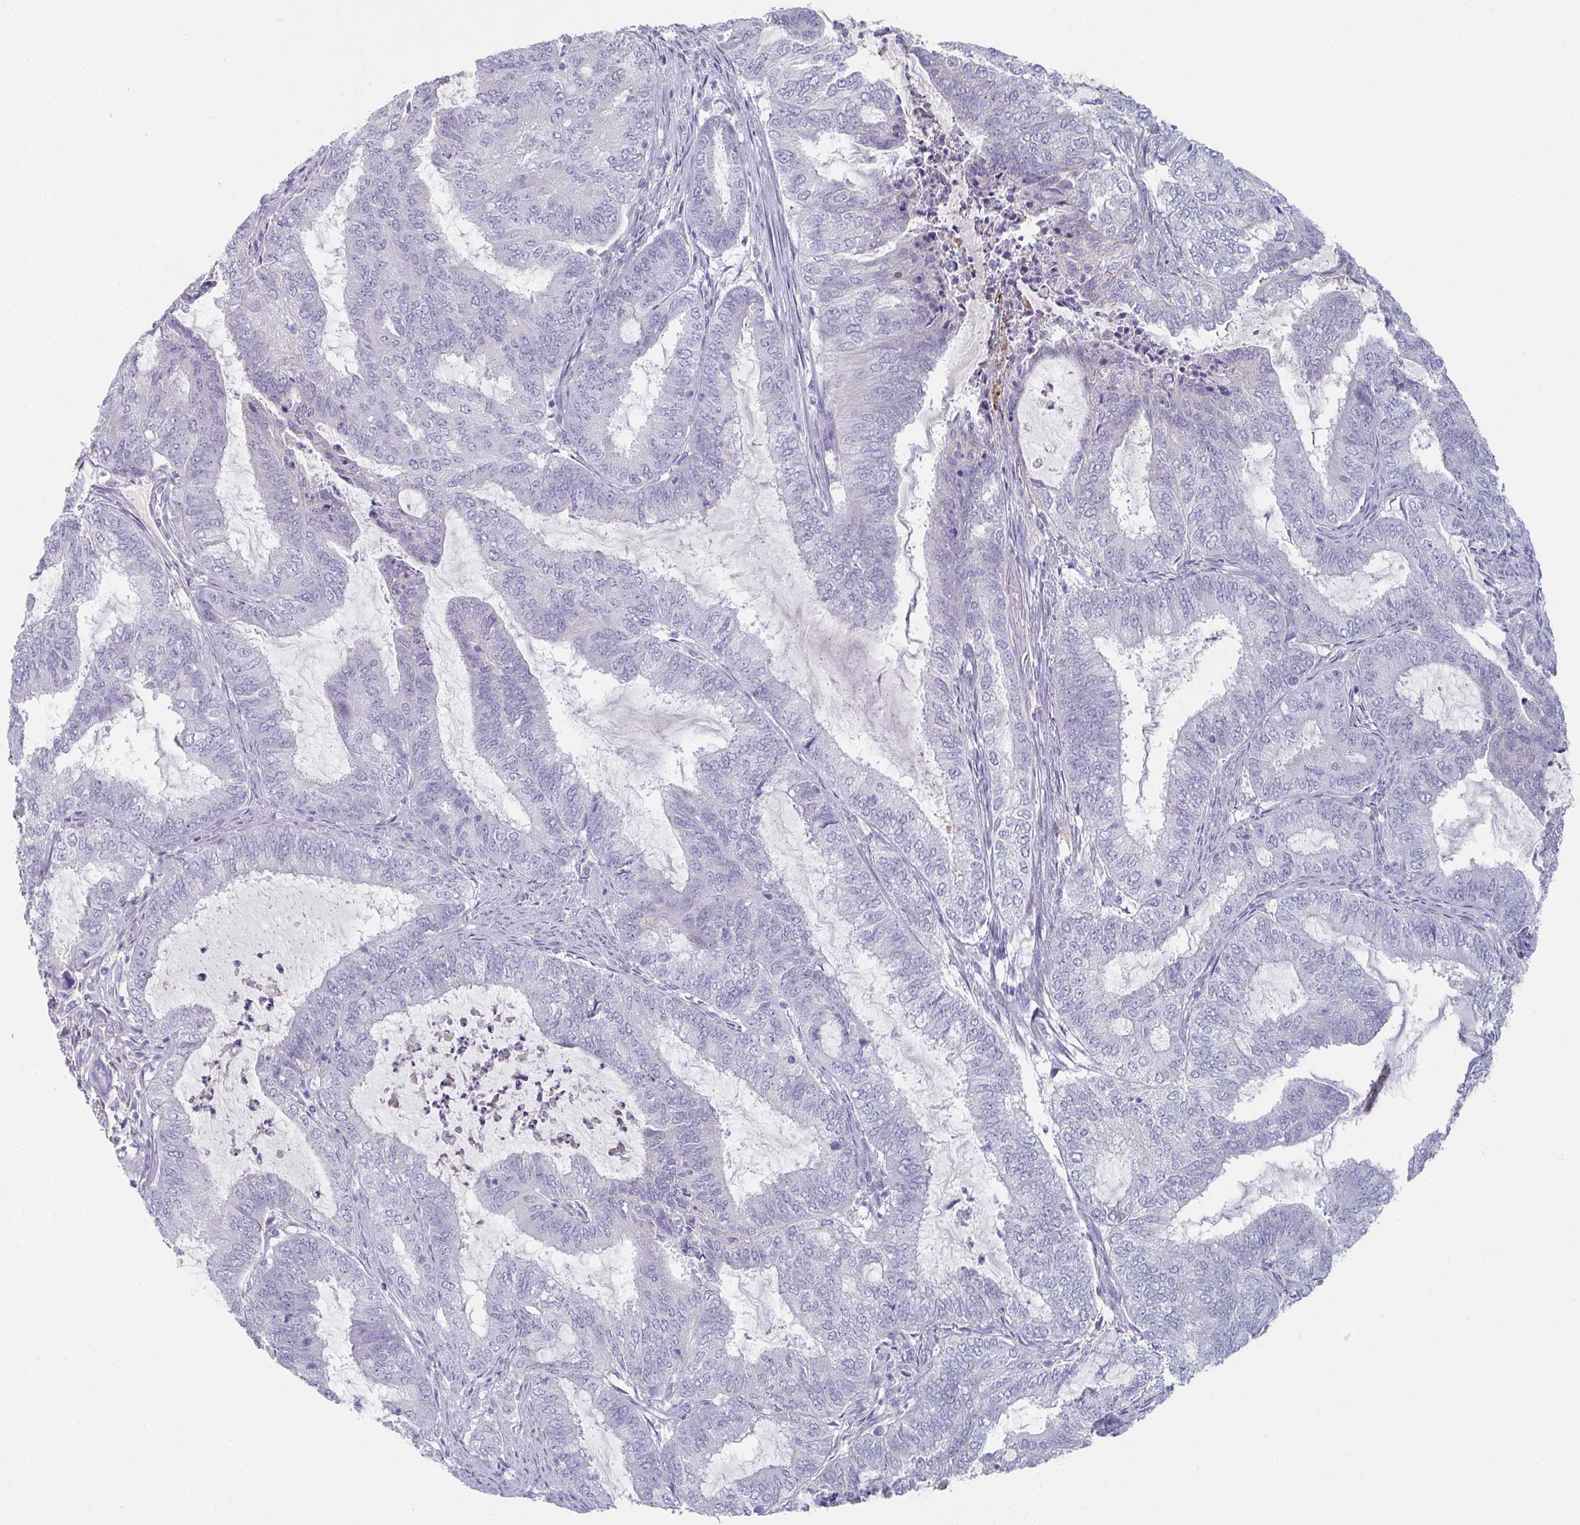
{"staining": {"intensity": "negative", "quantity": "none", "location": "none"}, "tissue": "endometrial cancer", "cell_type": "Tumor cells", "image_type": "cancer", "snomed": [{"axis": "morphology", "description": "Adenocarcinoma, NOS"}, {"axis": "topography", "description": "Endometrium"}], "caption": "Endometrial cancer was stained to show a protein in brown. There is no significant staining in tumor cells.", "gene": "ADAM21", "patient": {"sex": "female", "age": 51}}